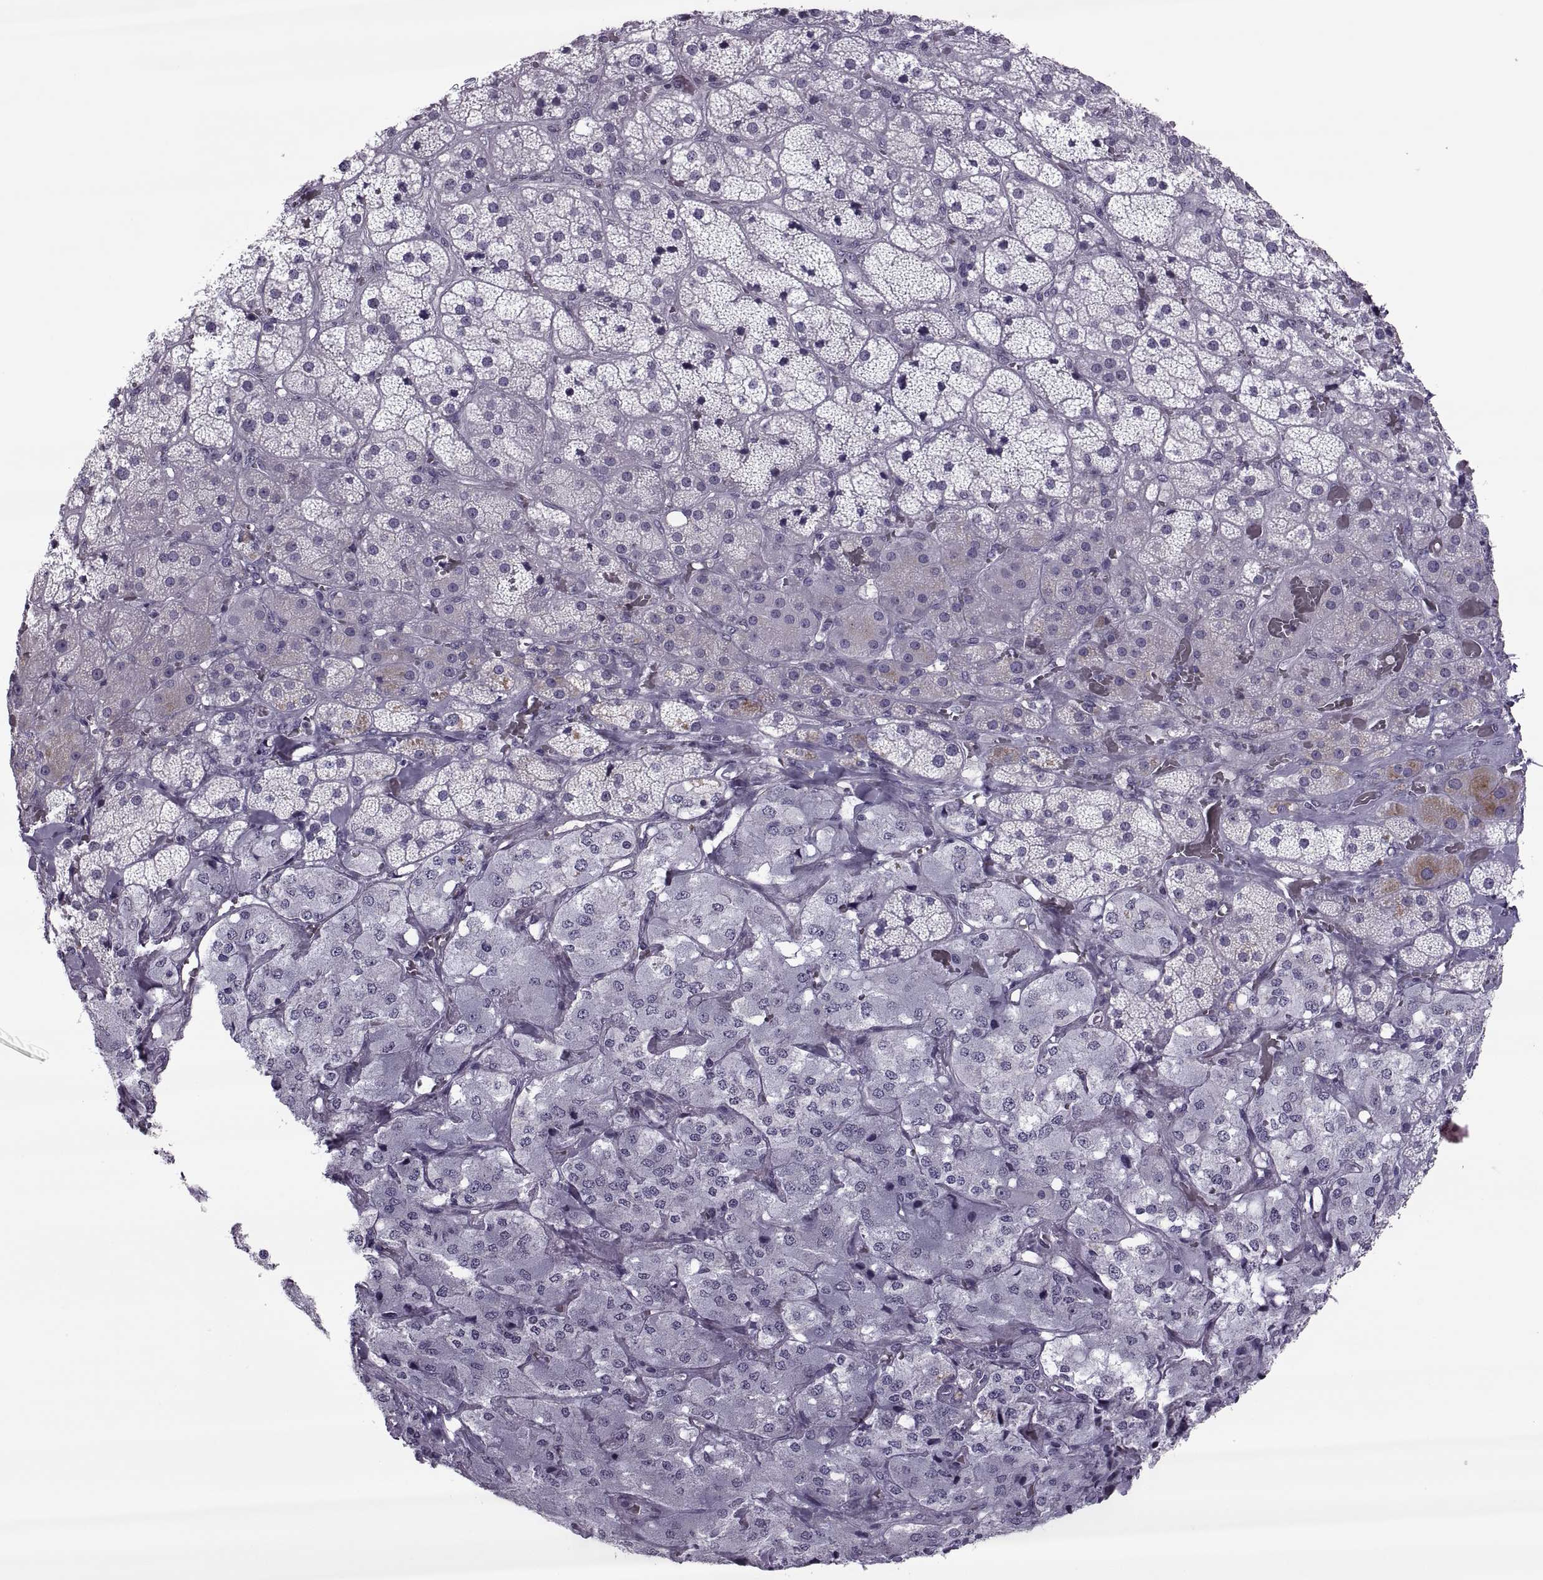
{"staining": {"intensity": "negative", "quantity": "none", "location": "none"}, "tissue": "adrenal gland", "cell_type": "Glandular cells", "image_type": "normal", "snomed": [{"axis": "morphology", "description": "Normal tissue, NOS"}, {"axis": "topography", "description": "Adrenal gland"}], "caption": "Human adrenal gland stained for a protein using IHC shows no positivity in glandular cells.", "gene": "ODF3", "patient": {"sex": "male", "age": 57}}